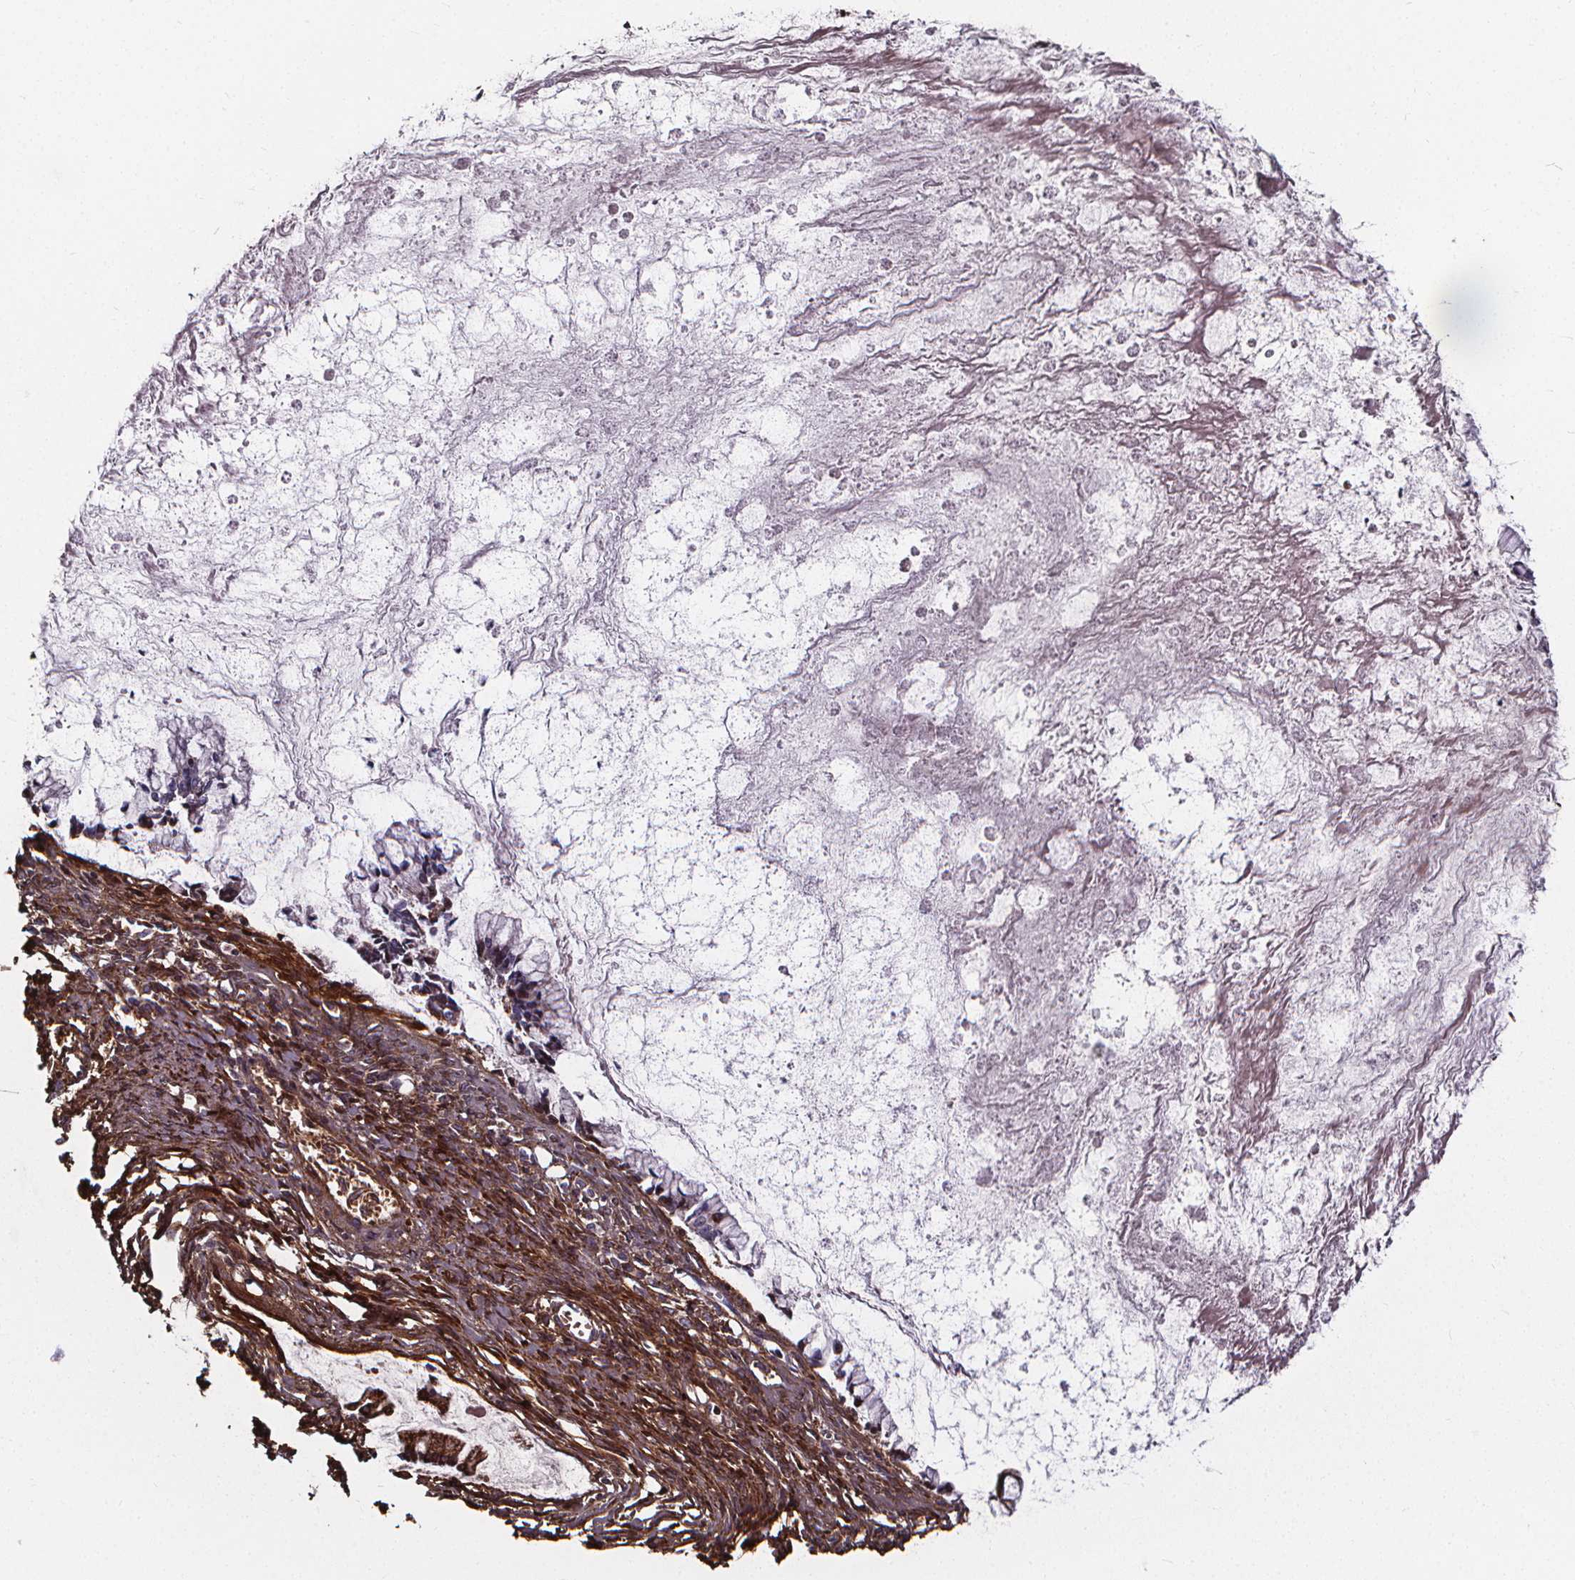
{"staining": {"intensity": "negative", "quantity": "none", "location": "none"}, "tissue": "ovarian cancer", "cell_type": "Tumor cells", "image_type": "cancer", "snomed": [{"axis": "morphology", "description": "Cystadenocarcinoma, mucinous, NOS"}, {"axis": "topography", "description": "Ovary"}], "caption": "A high-resolution photomicrograph shows immunohistochemistry (IHC) staining of mucinous cystadenocarcinoma (ovarian), which exhibits no significant positivity in tumor cells.", "gene": "AEBP1", "patient": {"sex": "female", "age": 67}}